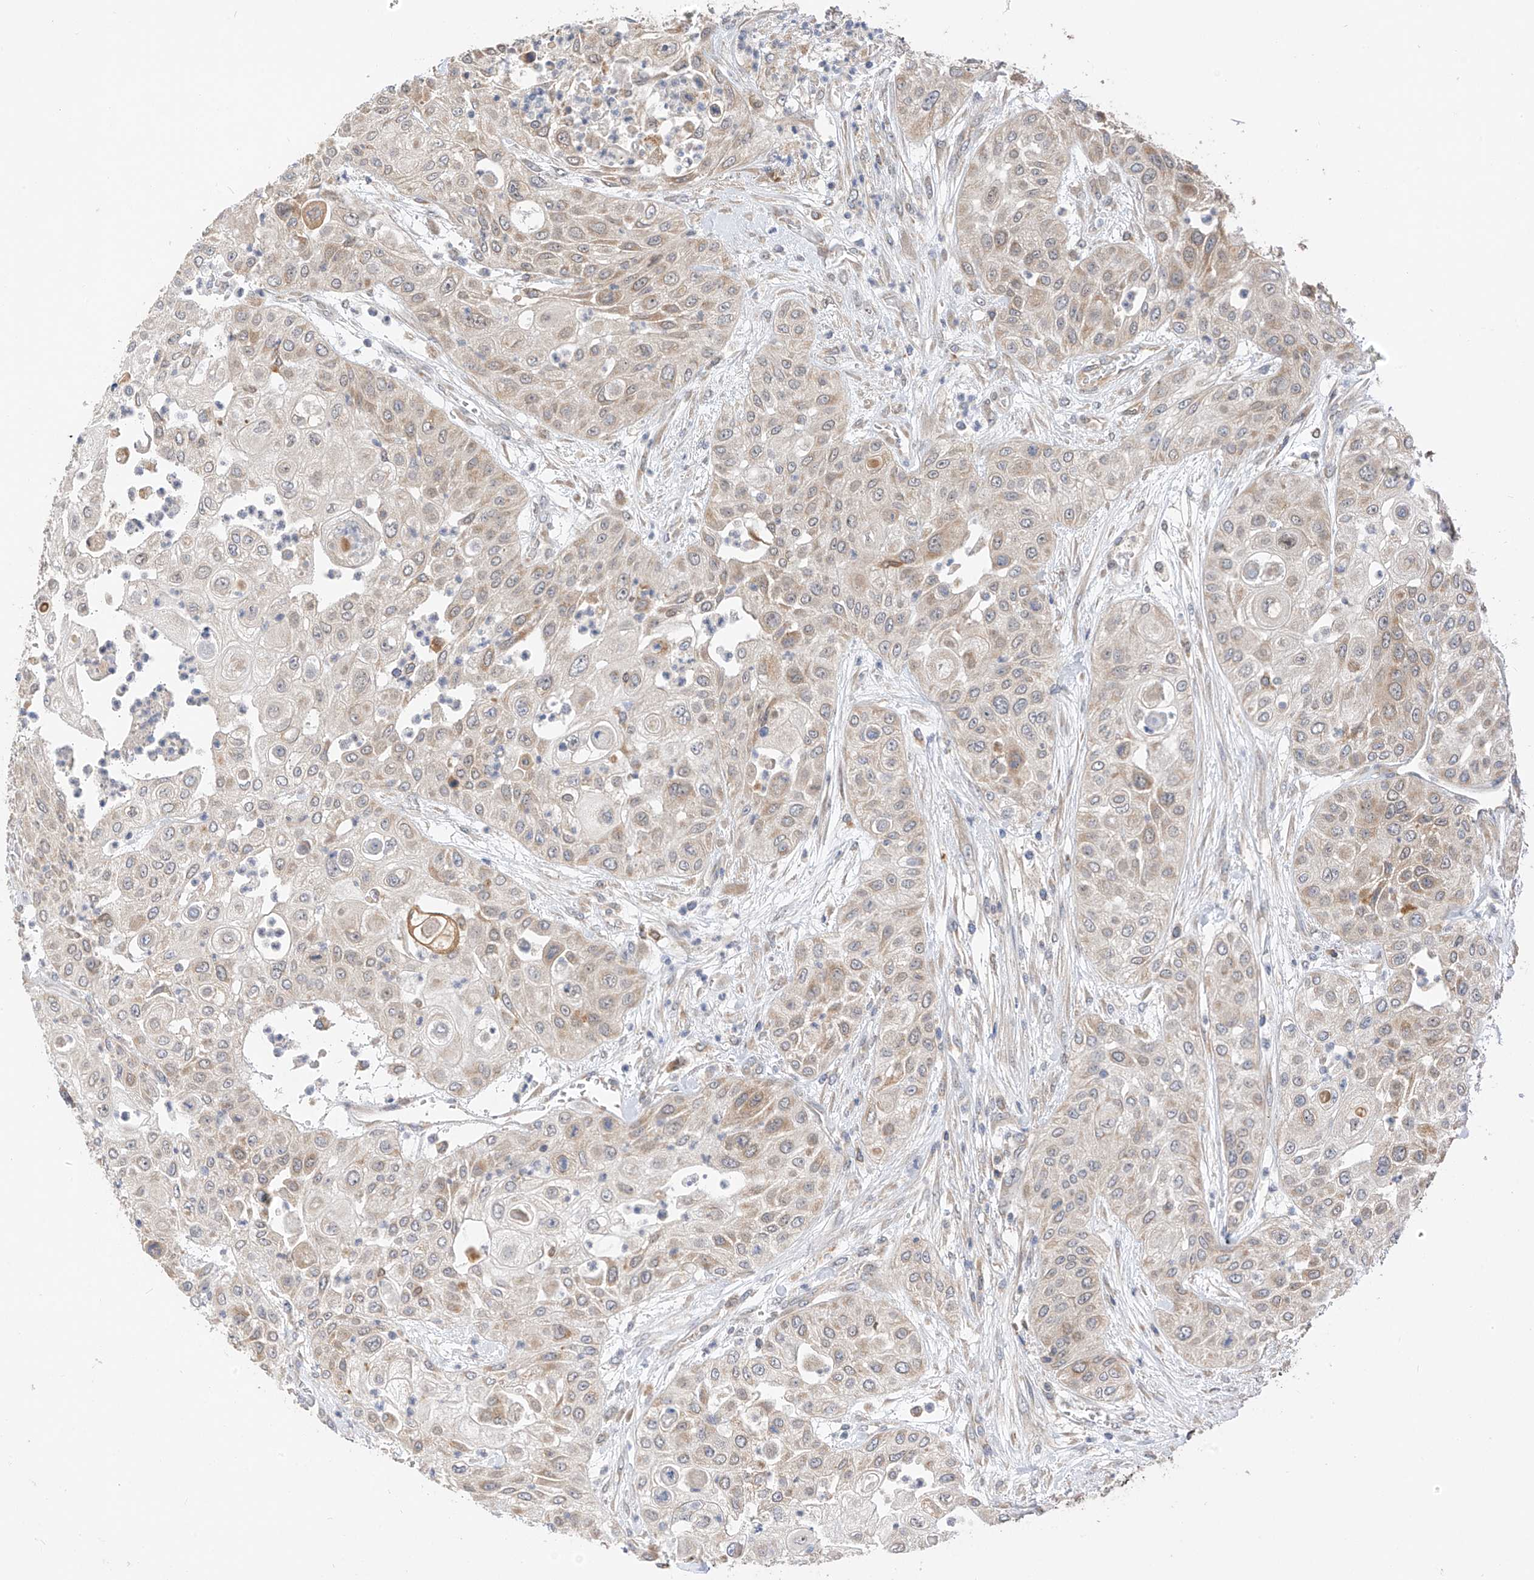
{"staining": {"intensity": "moderate", "quantity": "<25%", "location": "cytoplasmic/membranous"}, "tissue": "urothelial cancer", "cell_type": "Tumor cells", "image_type": "cancer", "snomed": [{"axis": "morphology", "description": "Urothelial carcinoma, High grade"}, {"axis": "topography", "description": "Urinary bladder"}], "caption": "Moderate cytoplasmic/membranous positivity for a protein is seen in approximately <25% of tumor cells of high-grade urothelial carcinoma using IHC.", "gene": "PPA2", "patient": {"sex": "female", "age": 79}}